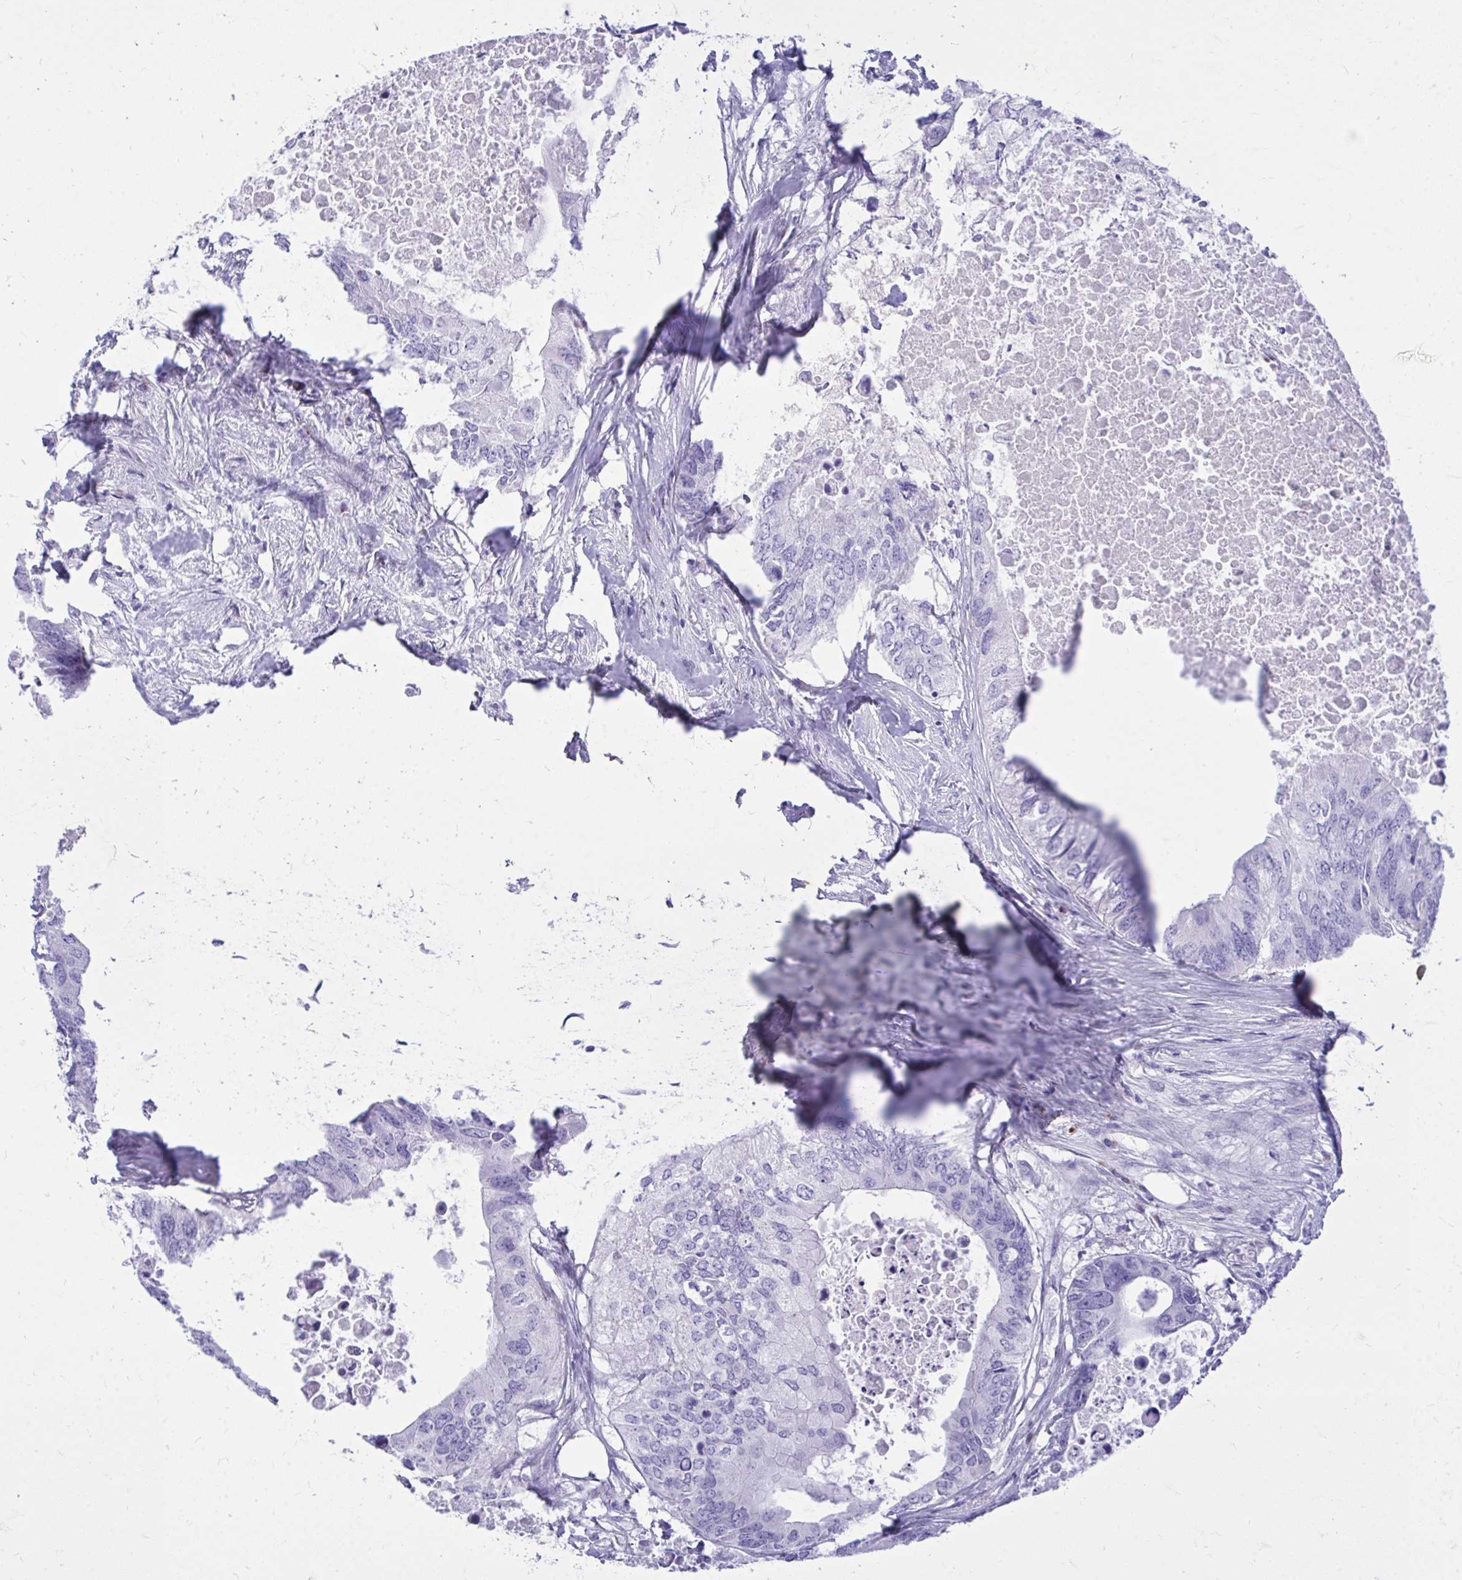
{"staining": {"intensity": "negative", "quantity": "none", "location": "none"}, "tissue": "colorectal cancer", "cell_type": "Tumor cells", "image_type": "cancer", "snomed": [{"axis": "morphology", "description": "Adenocarcinoma, NOS"}, {"axis": "topography", "description": "Colon"}], "caption": "Protein analysis of colorectal adenocarcinoma shows no significant staining in tumor cells. The staining was performed using DAB to visualize the protein expression in brown, while the nuclei were stained in blue with hematoxylin (Magnification: 20x).", "gene": "ANKDD1B", "patient": {"sex": "male", "age": 71}}